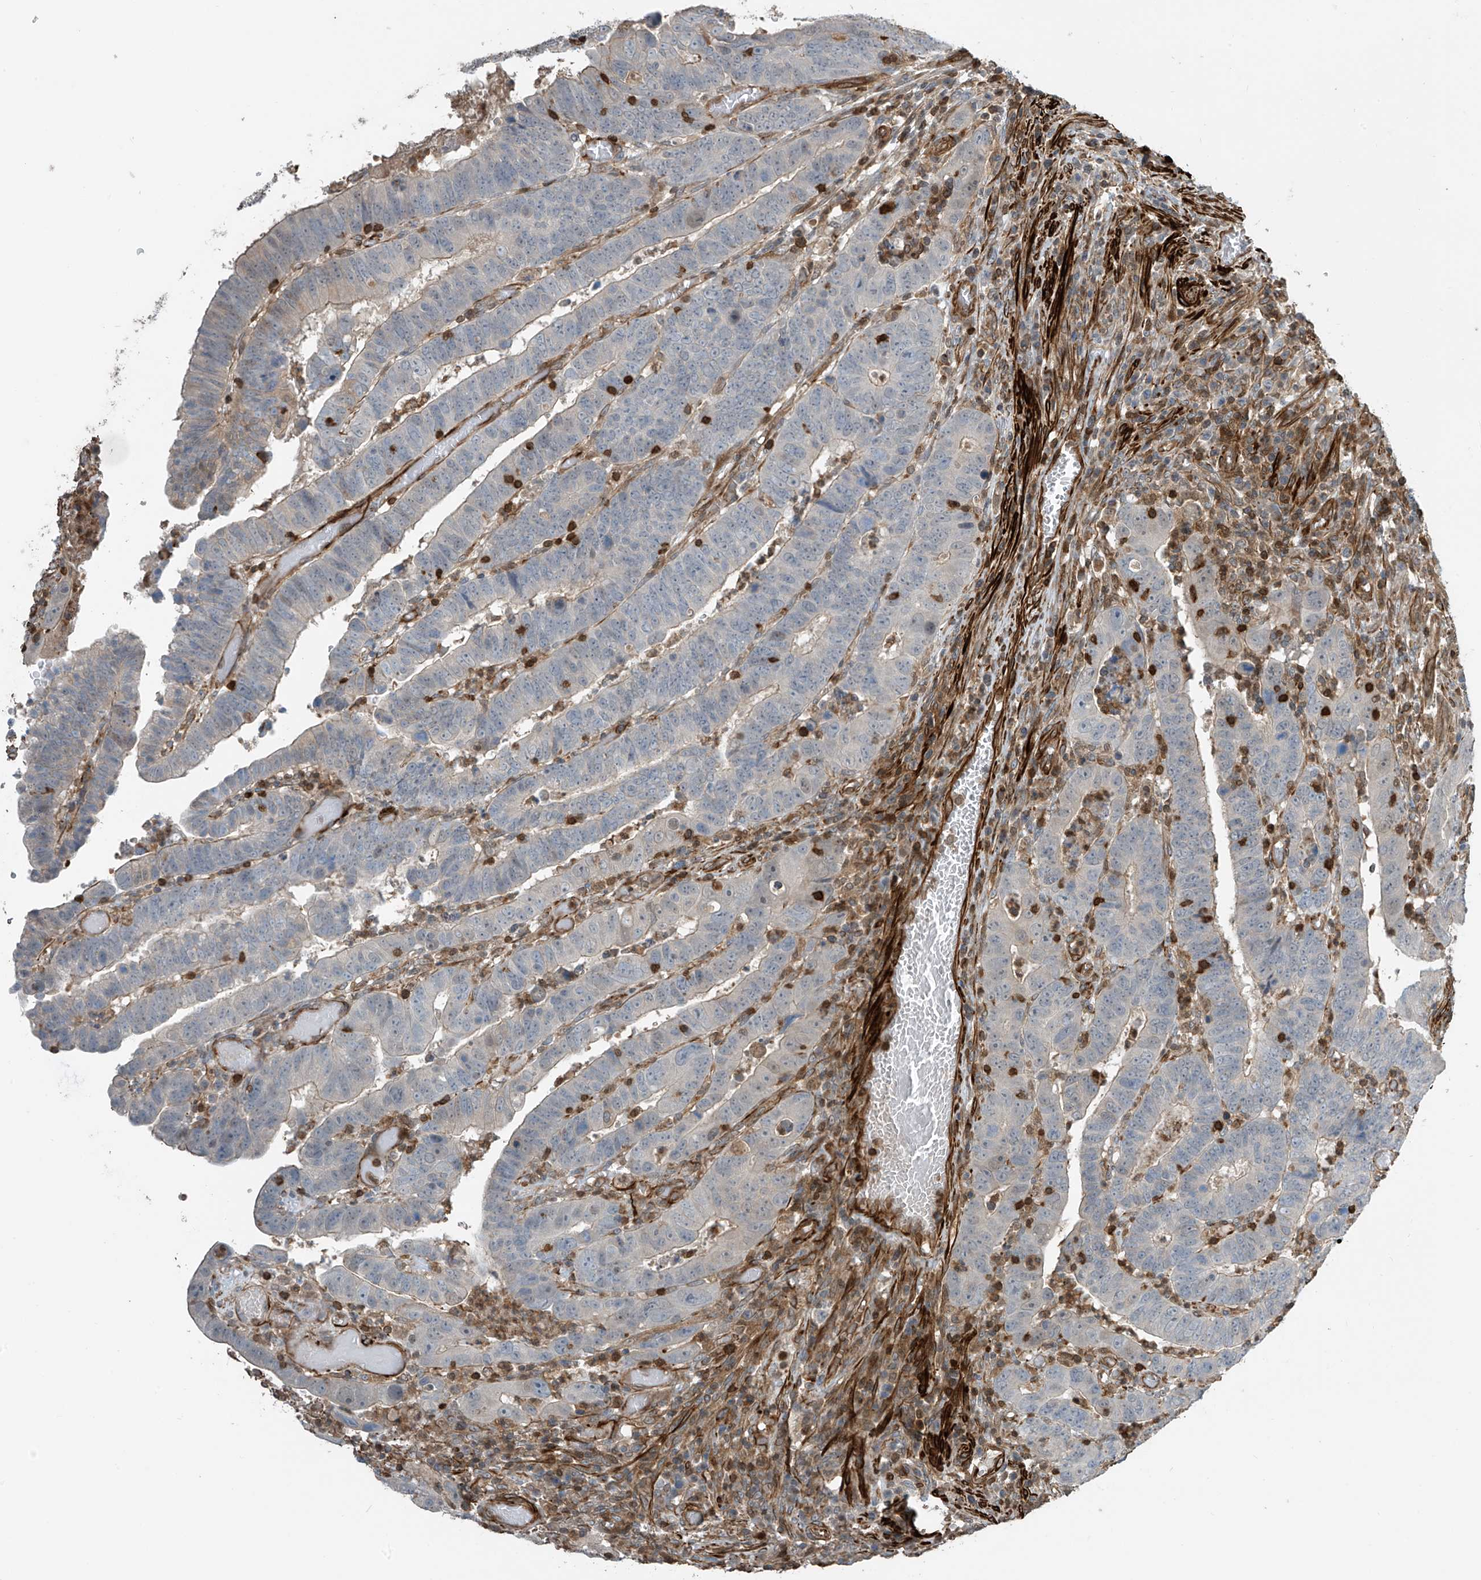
{"staining": {"intensity": "negative", "quantity": "none", "location": "none"}, "tissue": "colorectal cancer", "cell_type": "Tumor cells", "image_type": "cancer", "snomed": [{"axis": "morphology", "description": "Normal tissue, NOS"}, {"axis": "morphology", "description": "Adenocarcinoma, NOS"}, {"axis": "topography", "description": "Rectum"}], "caption": "Protein analysis of colorectal adenocarcinoma displays no significant expression in tumor cells.", "gene": "SH3BGRL3", "patient": {"sex": "female", "age": 65}}